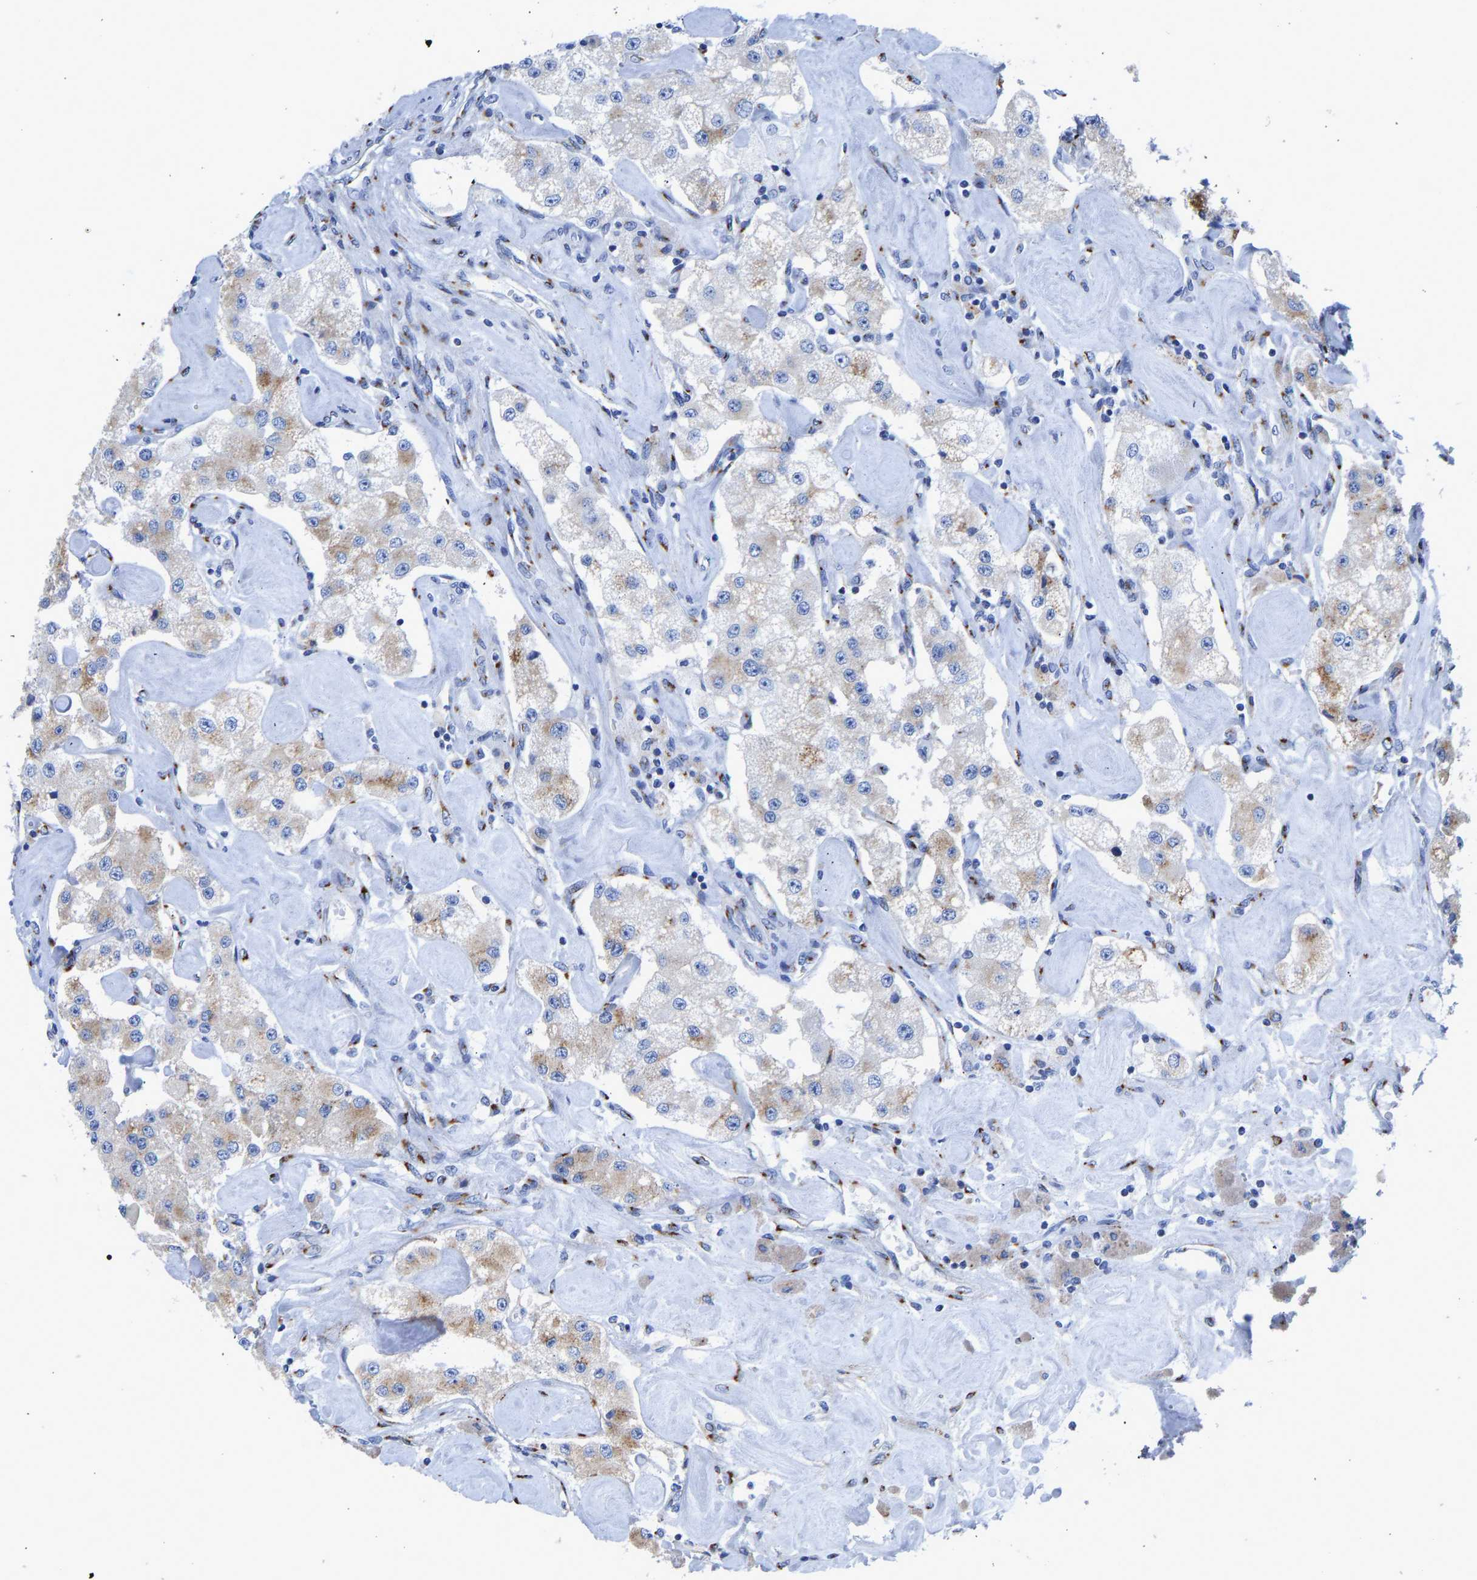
{"staining": {"intensity": "moderate", "quantity": "25%-75%", "location": "cytoplasmic/membranous"}, "tissue": "carcinoid", "cell_type": "Tumor cells", "image_type": "cancer", "snomed": [{"axis": "morphology", "description": "Carcinoid, malignant, NOS"}, {"axis": "topography", "description": "Pancreas"}], "caption": "There is medium levels of moderate cytoplasmic/membranous staining in tumor cells of carcinoid, as demonstrated by immunohistochemical staining (brown color).", "gene": "TMEM87A", "patient": {"sex": "male", "age": 41}}